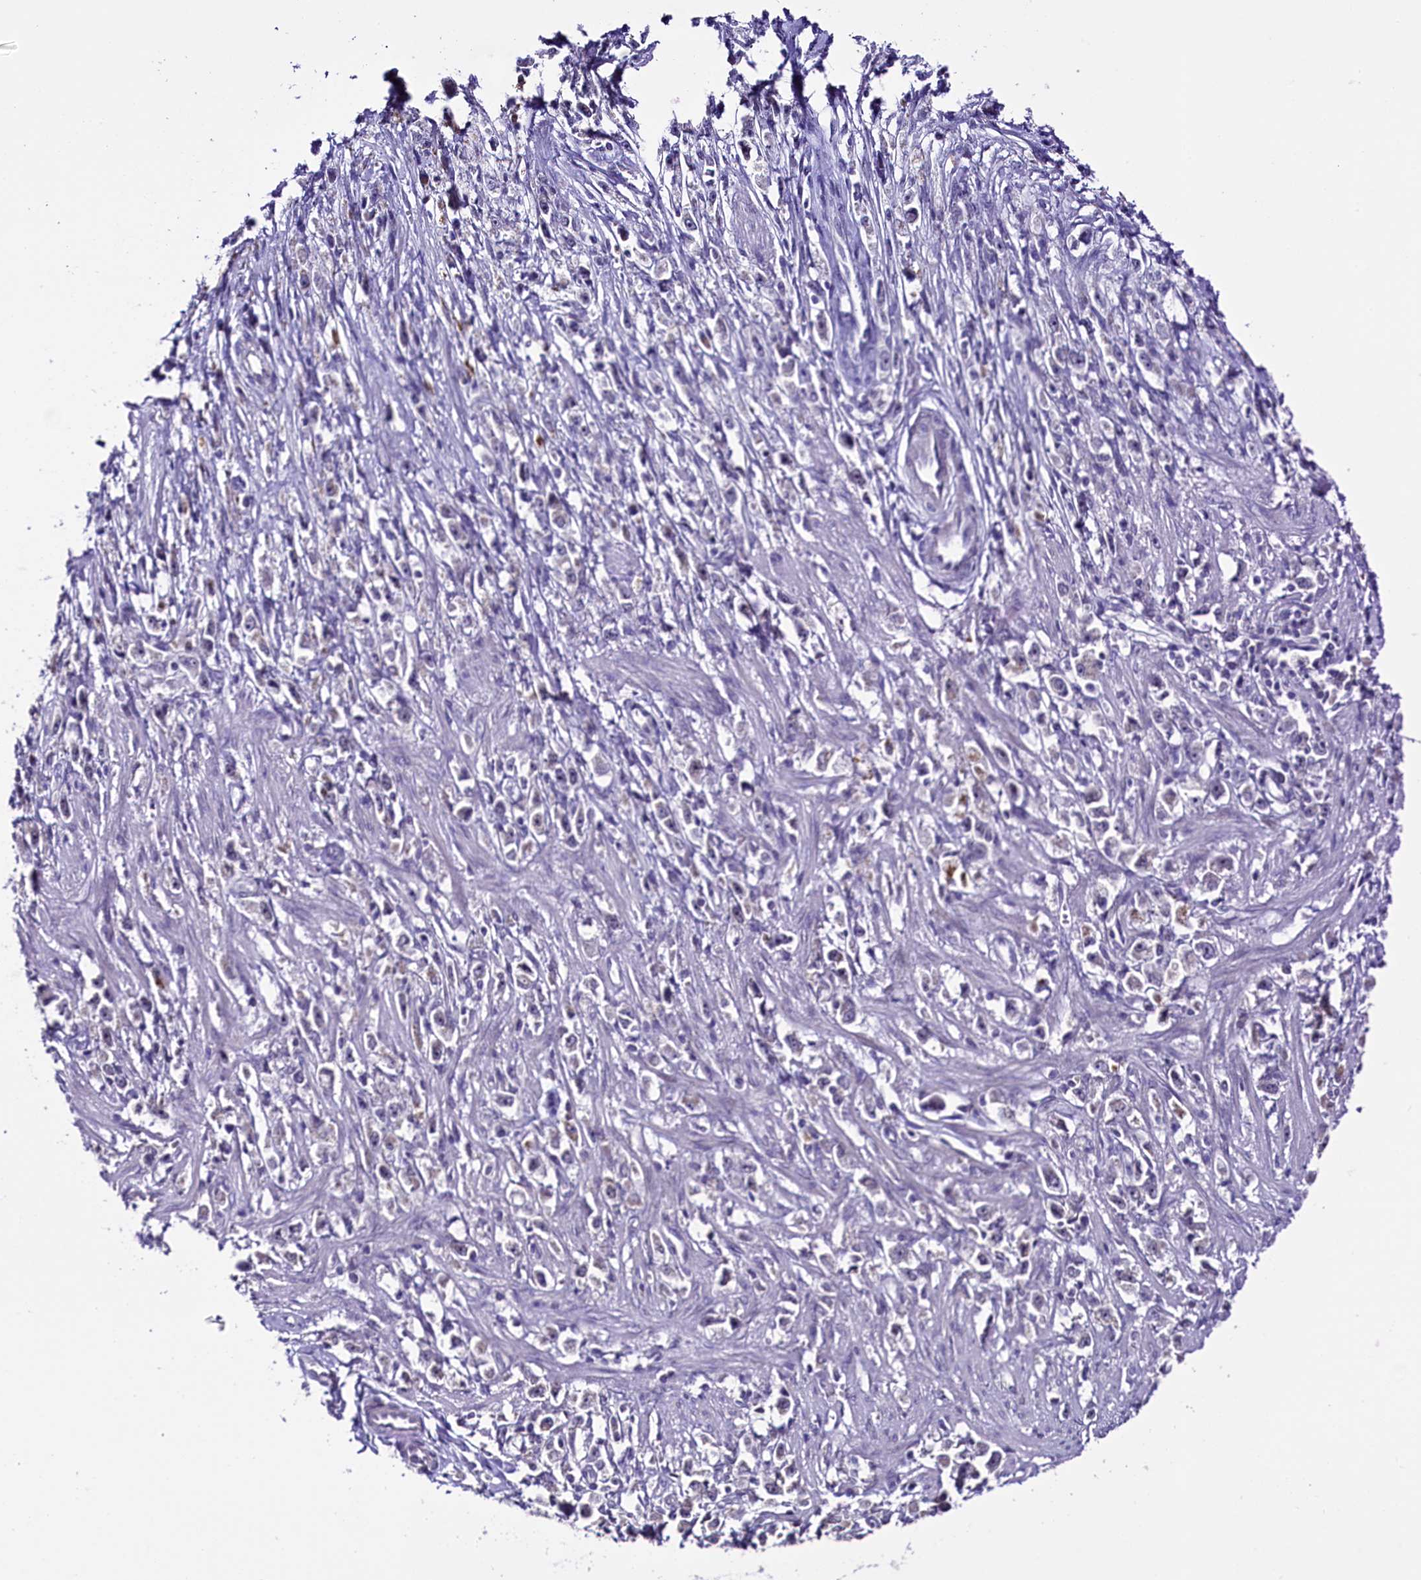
{"staining": {"intensity": "negative", "quantity": "none", "location": "none"}, "tissue": "stomach cancer", "cell_type": "Tumor cells", "image_type": "cancer", "snomed": [{"axis": "morphology", "description": "Adenocarcinoma, NOS"}, {"axis": "topography", "description": "Stomach"}], "caption": "An IHC image of stomach cancer (adenocarcinoma) is shown. There is no staining in tumor cells of stomach cancer (adenocarcinoma).", "gene": "RPUSD2", "patient": {"sex": "female", "age": 59}}